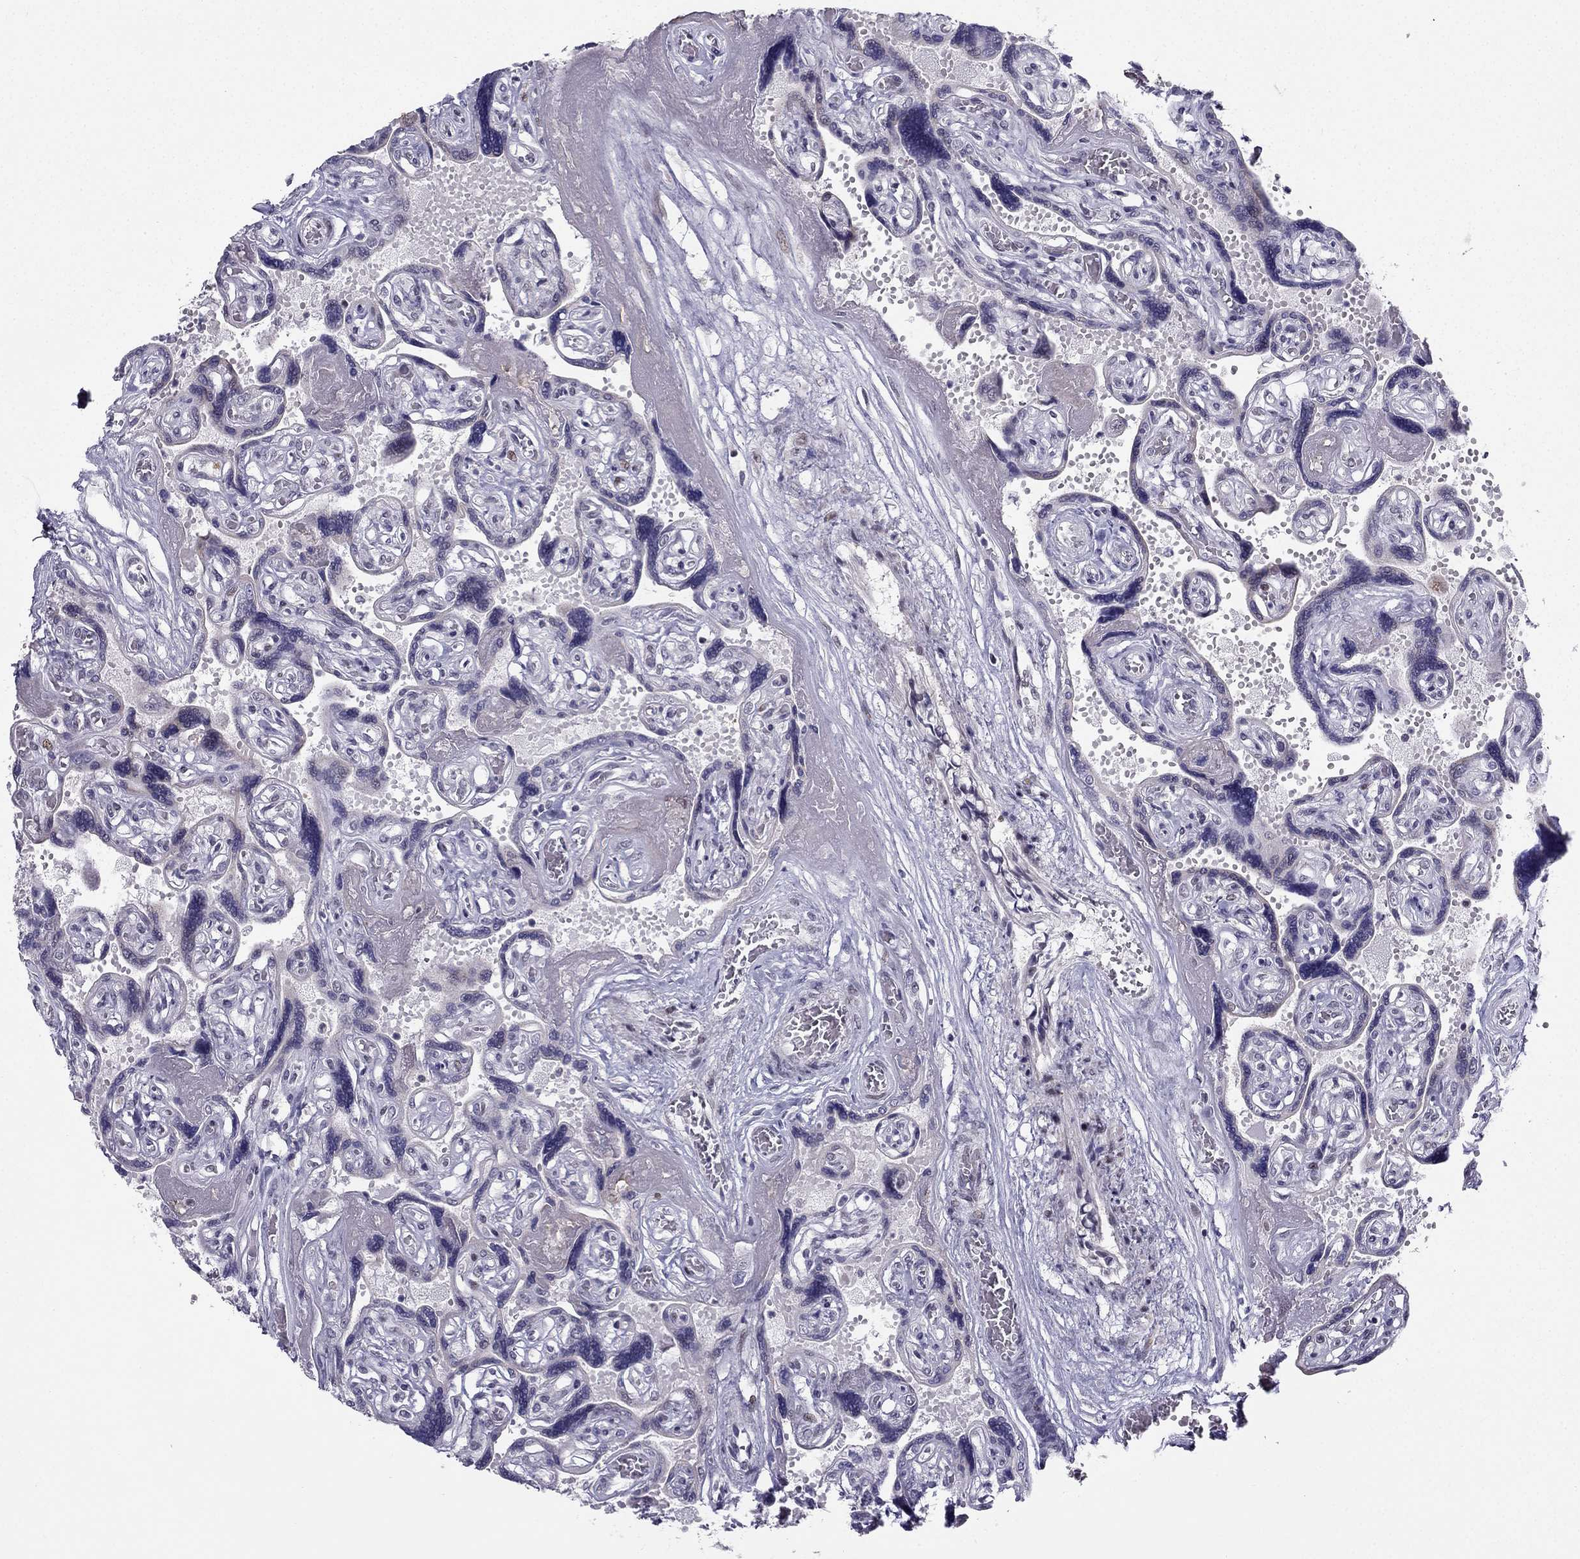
{"staining": {"intensity": "weak", "quantity": "25%-75%", "location": "nuclear"}, "tissue": "placenta", "cell_type": "Decidual cells", "image_type": "normal", "snomed": [{"axis": "morphology", "description": "Normal tissue, NOS"}, {"axis": "topography", "description": "Placenta"}], "caption": "Protein analysis of normal placenta shows weak nuclear staining in about 25%-75% of decidual cells.", "gene": "RPRD2", "patient": {"sex": "female", "age": 32}}